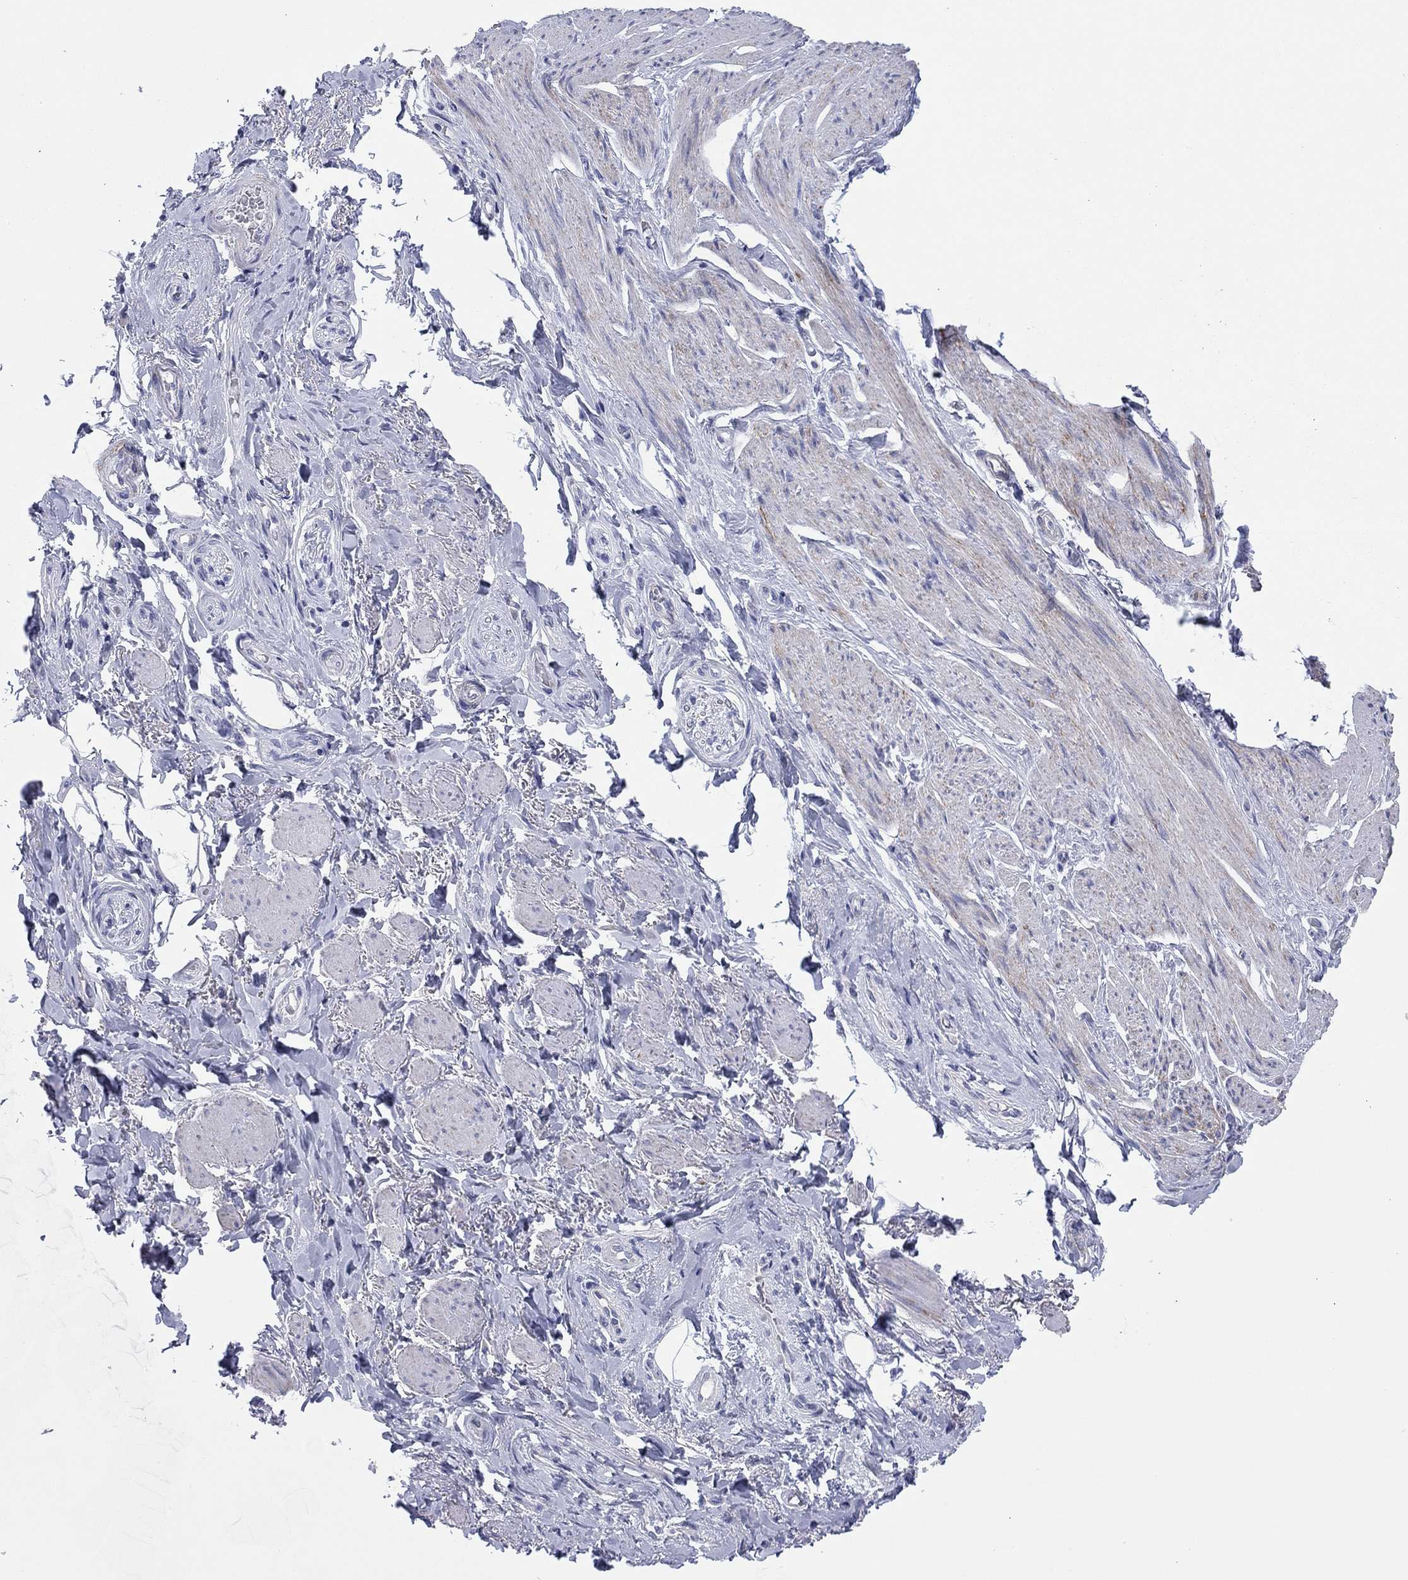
{"staining": {"intensity": "negative", "quantity": "none", "location": "none"}, "tissue": "soft tissue", "cell_type": "Fibroblasts", "image_type": "normal", "snomed": [{"axis": "morphology", "description": "Normal tissue, NOS"}, {"axis": "topography", "description": "Skeletal muscle"}, {"axis": "topography", "description": "Anal"}, {"axis": "topography", "description": "Peripheral nerve tissue"}], "caption": "Immunohistochemistry (IHC) of unremarkable soft tissue shows no positivity in fibroblasts.", "gene": "MGST3", "patient": {"sex": "male", "age": 53}}